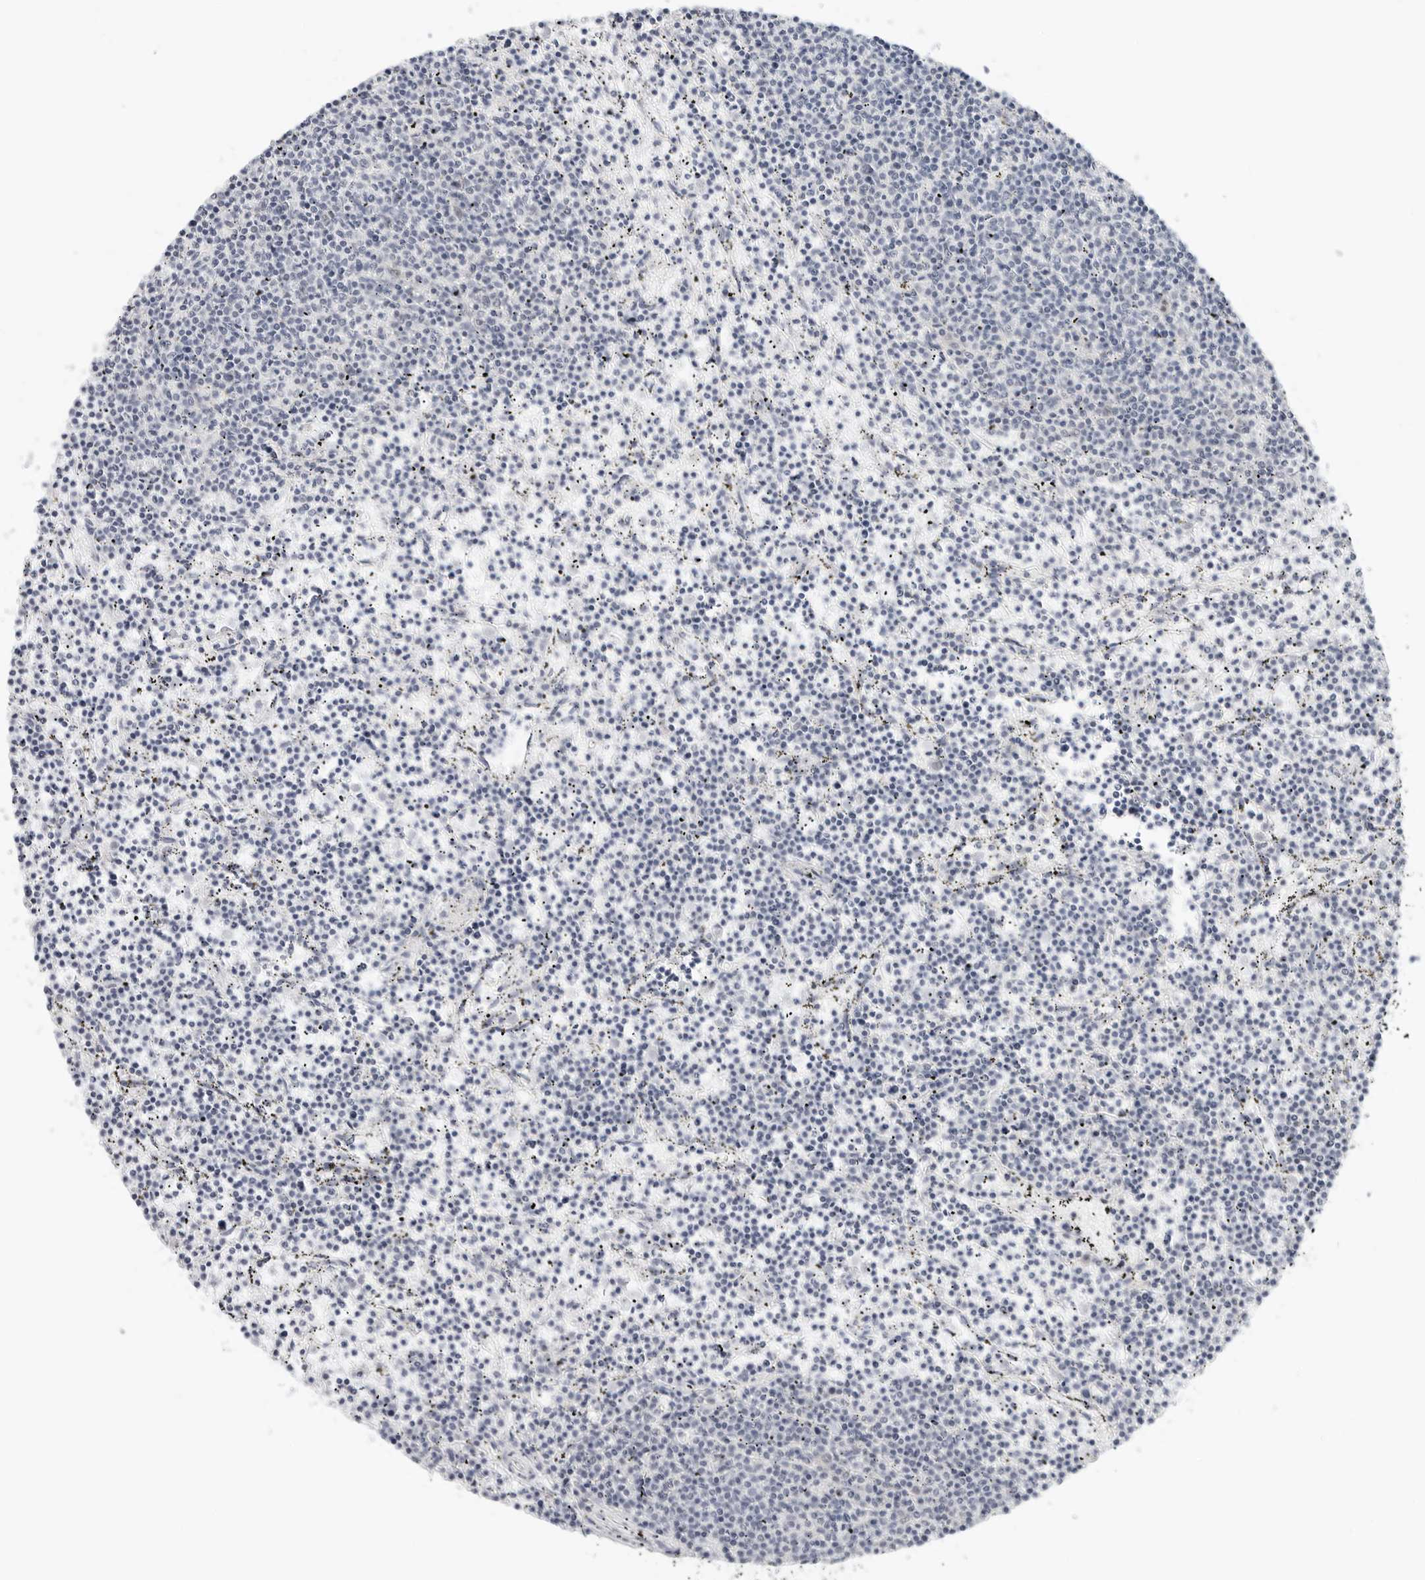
{"staining": {"intensity": "negative", "quantity": "none", "location": "none"}, "tissue": "lymphoma", "cell_type": "Tumor cells", "image_type": "cancer", "snomed": [{"axis": "morphology", "description": "Malignant lymphoma, non-Hodgkin's type, Low grade"}, {"axis": "topography", "description": "Spleen"}], "caption": "Tumor cells are negative for protein expression in human lymphoma. Brightfield microscopy of IHC stained with DAB (3,3'-diaminobenzidine) (brown) and hematoxylin (blue), captured at high magnification.", "gene": "TSEN2", "patient": {"sex": "female", "age": 50}}